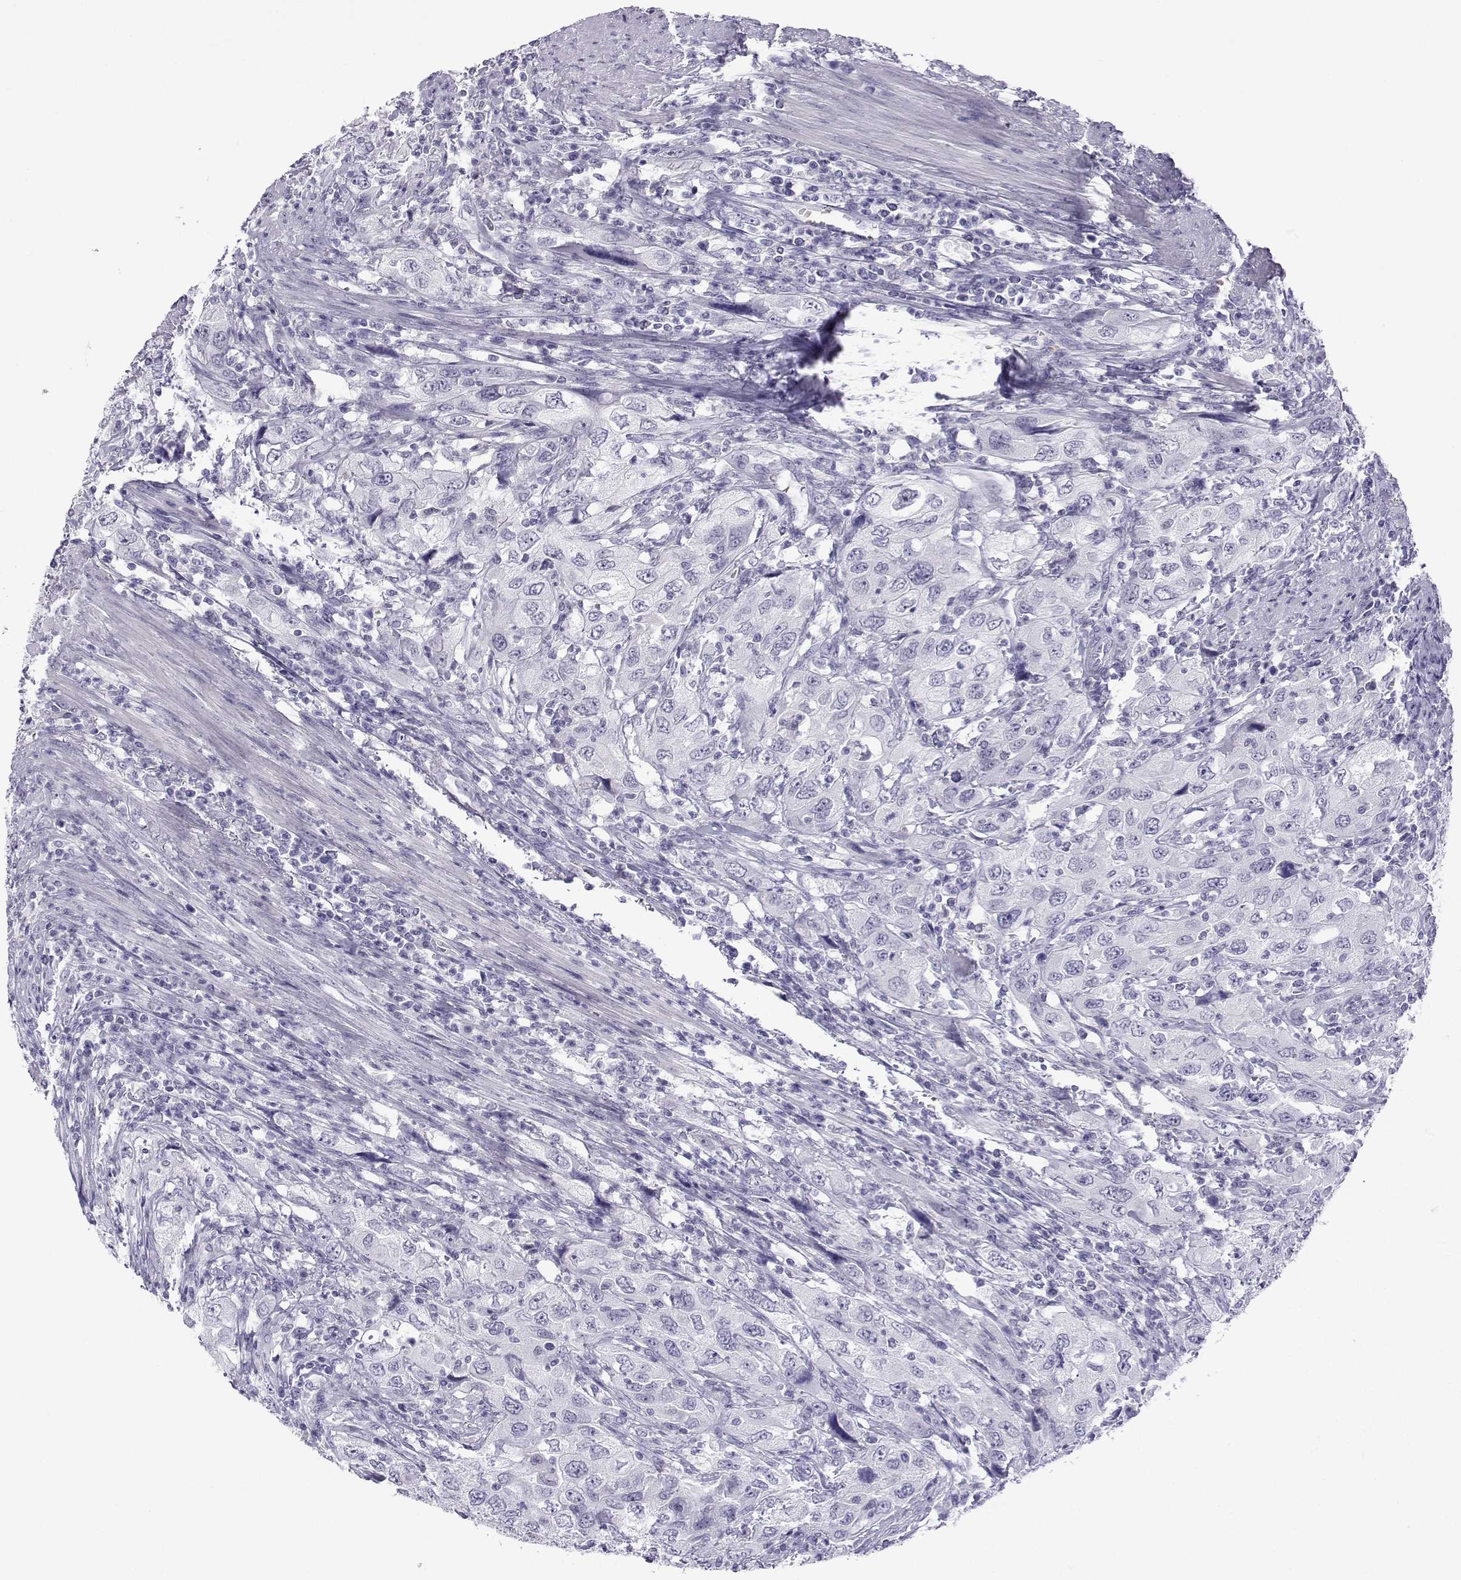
{"staining": {"intensity": "negative", "quantity": "none", "location": "none"}, "tissue": "urothelial cancer", "cell_type": "Tumor cells", "image_type": "cancer", "snomed": [{"axis": "morphology", "description": "Urothelial carcinoma, High grade"}, {"axis": "topography", "description": "Urinary bladder"}], "caption": "Urothelial carcinoma (high-grade) stained for a protein using immunohistochemistry exhibits no expression tumor cells.", "gene": "ACTL7A", "patient": {"sex": "male", "age": 76}}